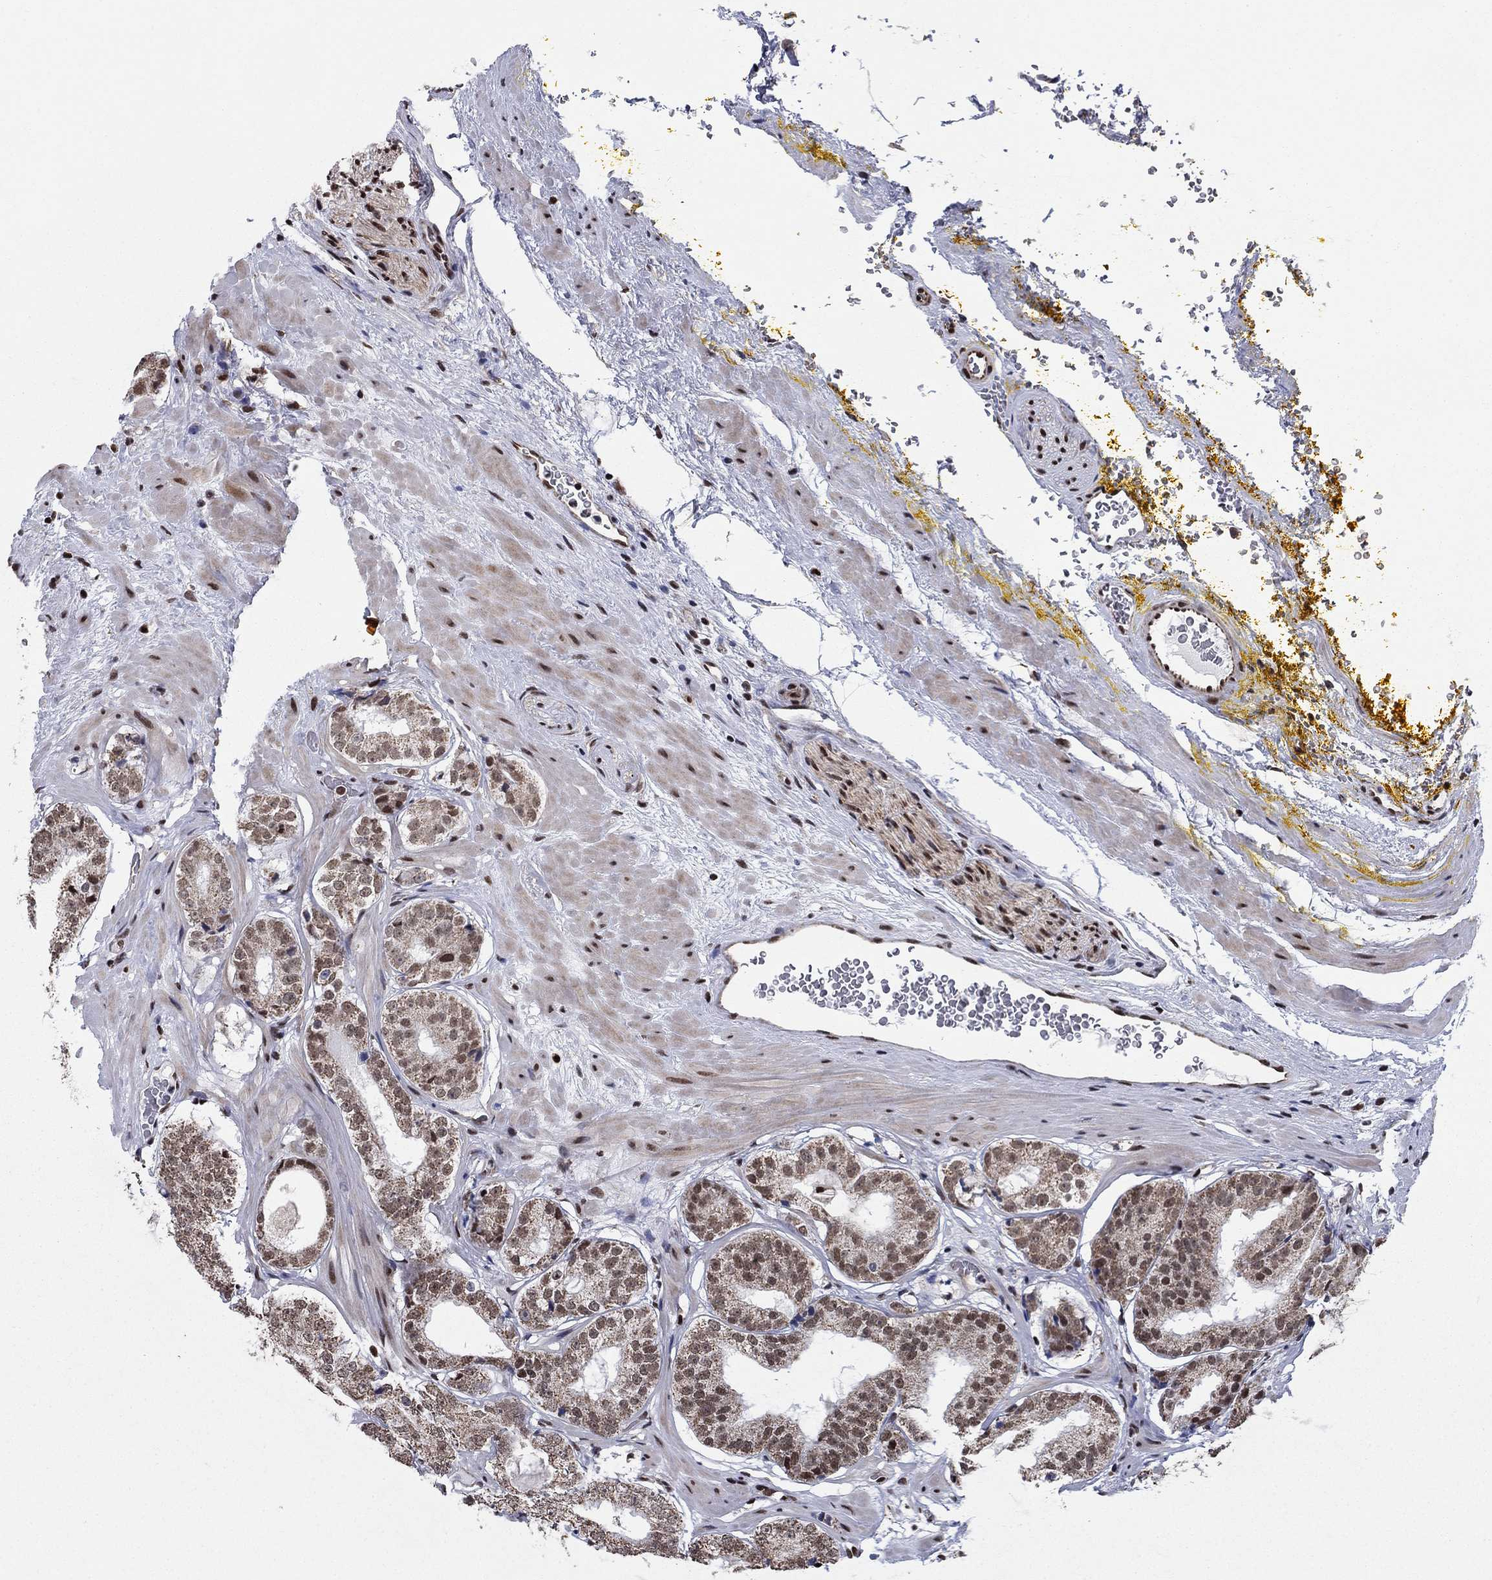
{"staining": {"intensity": "moderate", "quantity": ">75%", "location": "cytoplasmic/membranous,nuclear"}, "tissue": "prostate cancer", "cell_type": "Tumor cells", "image_type": "cancer", "snomed": [{"axis": "morphology", "description": "Adenocarcinoma, Low grade"}, {"axis": "topography", "description": "Prostate"}], "caption": "Prostate cancer (low-grade adenocarcinoma) was stained to show a protein in brown. There is medium levels of moderate cytoplasmic/membranous and nuclear staining in approximately >75% of tumor cells.", "gene": "N4BP2", "patient": {"sex": "male", "age": 60}}